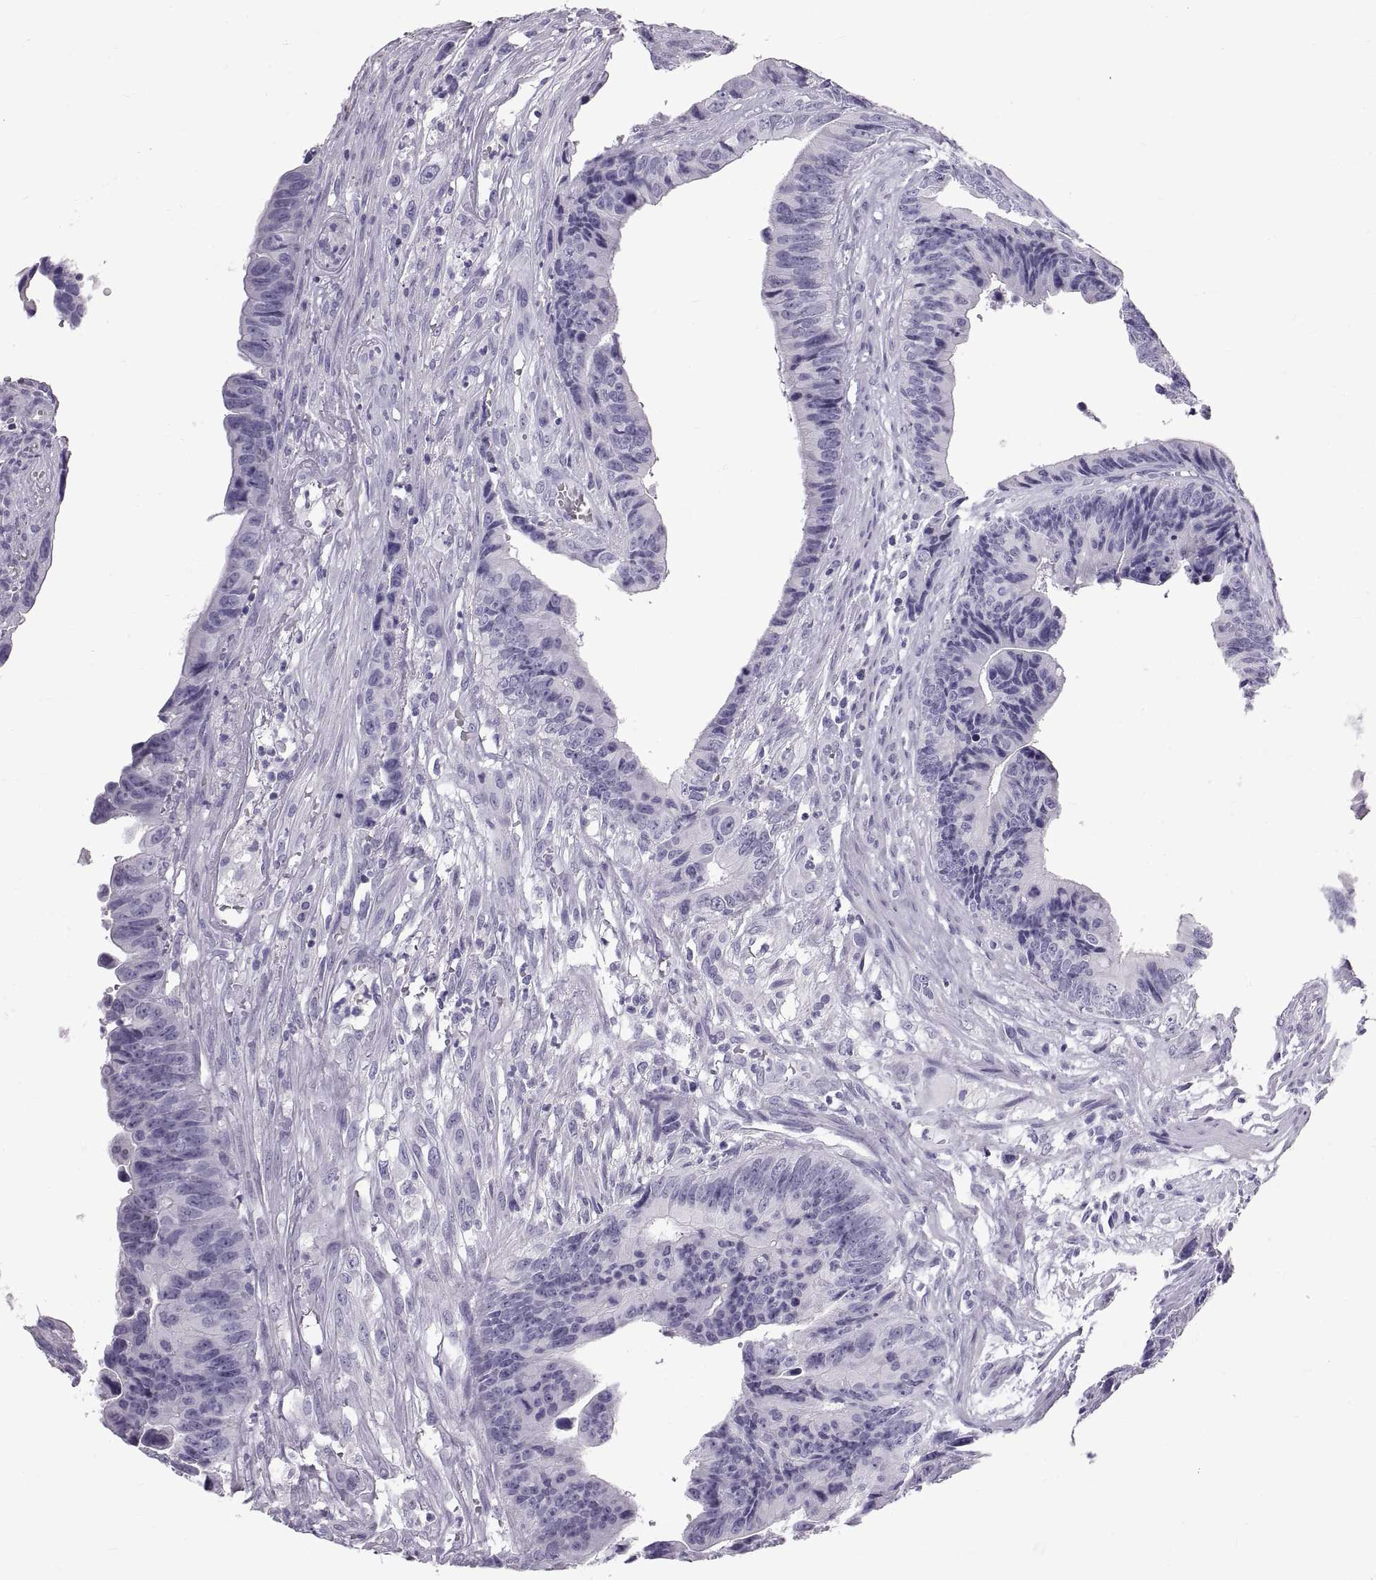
{"staining": {"intensity": "negative", "quantity": "none", "location": "none"}, "tissue": "colorectal cancer", "cell_type": "Tumor cells", "image_type": "cancer", "snomed": [{"axis": "morphology", "description": "Adenocarcinoma, NOS"}, {"axis": "topography", "description": "Colon"}], "caption": "Colorectal cancer (adenocarcinoma) was stained to show a protein in brown. There is no significant expression in tumor cells.", "gene": "WFDC8", "patient": {"sex": "female", "age": 87}}